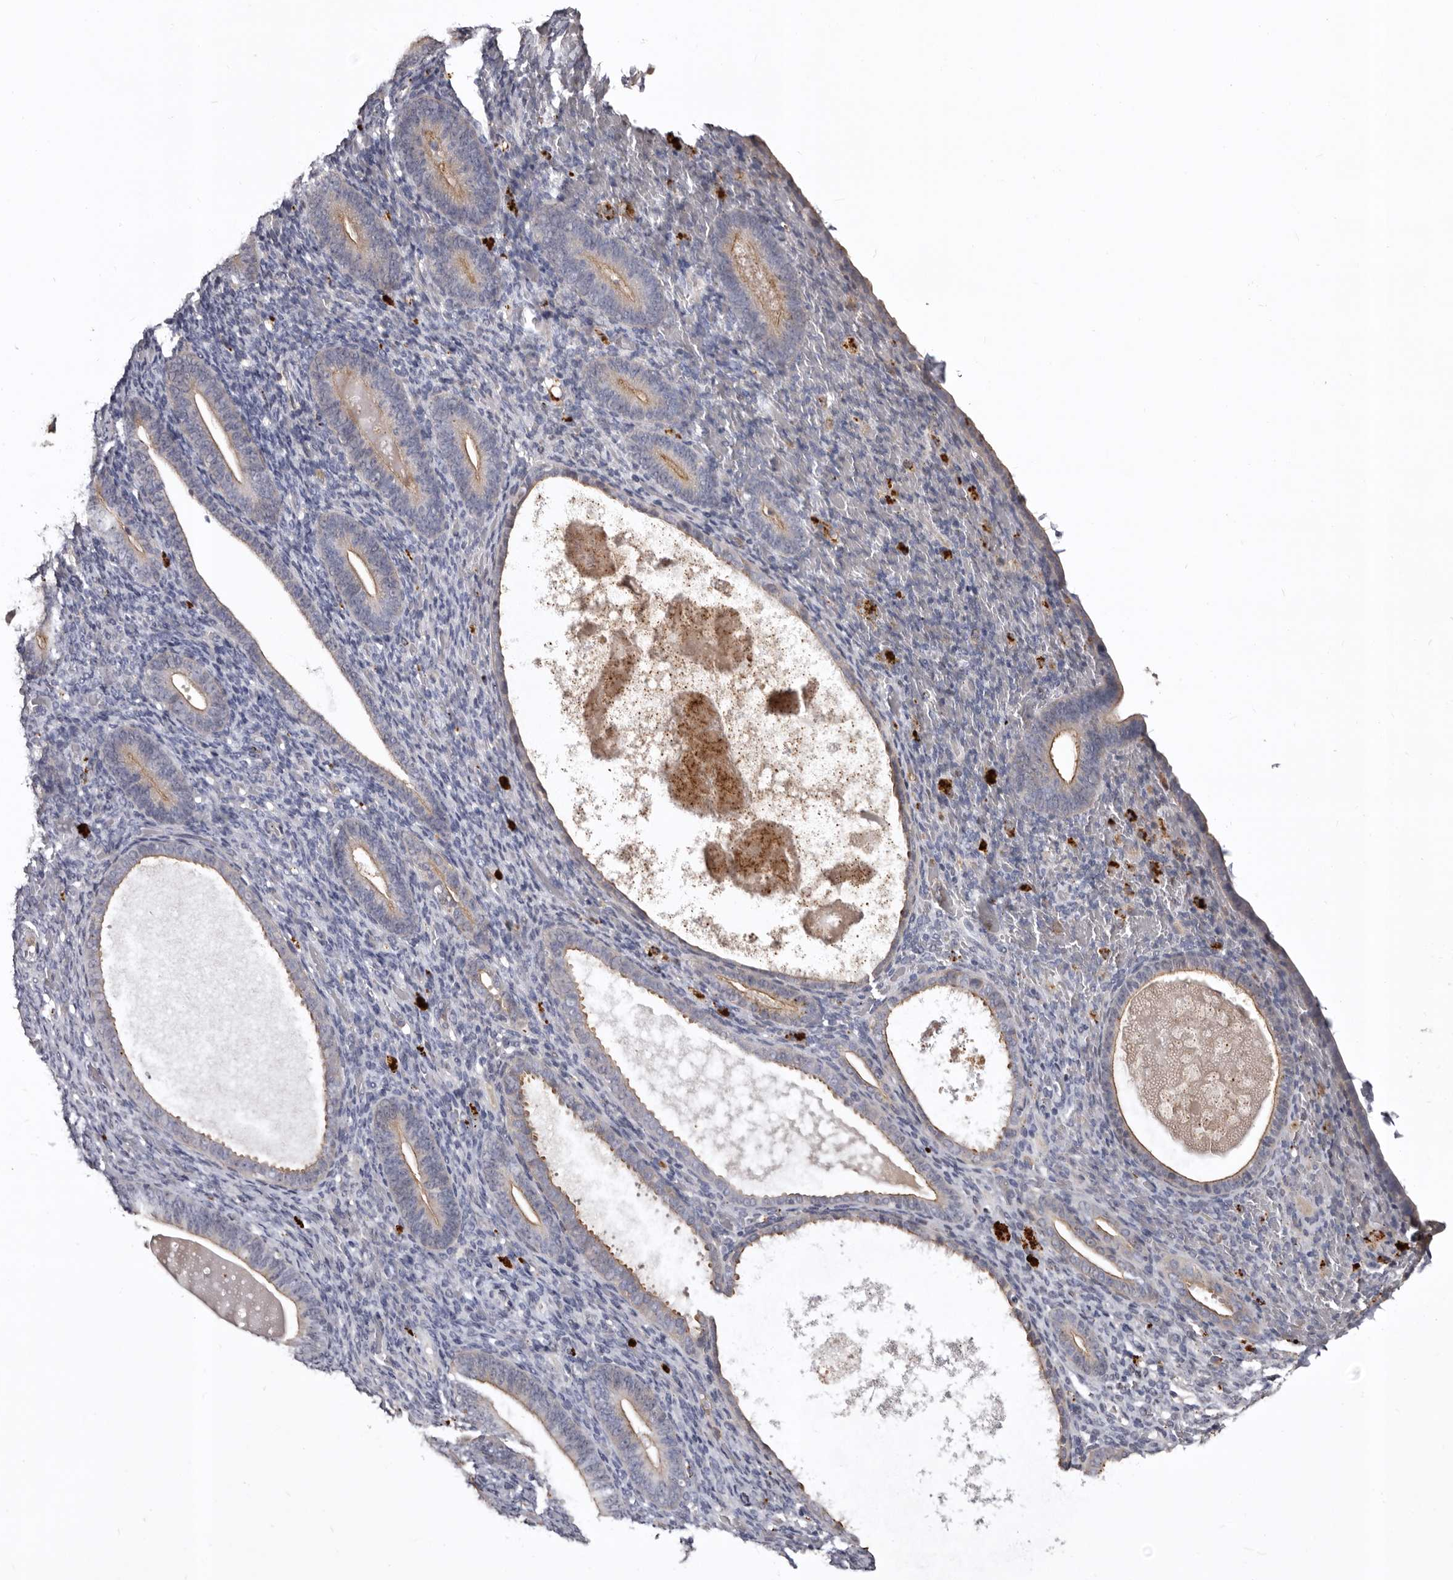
{"staining": {"intensity": "negative", "quantity": "none", "location": "none"}, "tissue": "endometrium", "cell_type": "Cells in endometrial stroma", "image_type": "normal", "snomed": [{"axis": "morphology", "description": "Normal tissue, NOS"}, {"axis": "topography", "description": "Endometrium"}], "caption": "Photomicrograph shows no significant protein expression in cells in endometrial stroma of unremarkable endometrium. (DAB (3,3'-diaminobenzidine) IHC, high magnification).", "gene": "SLC10A4", "patient": {"sex": "female", "age": 51}}